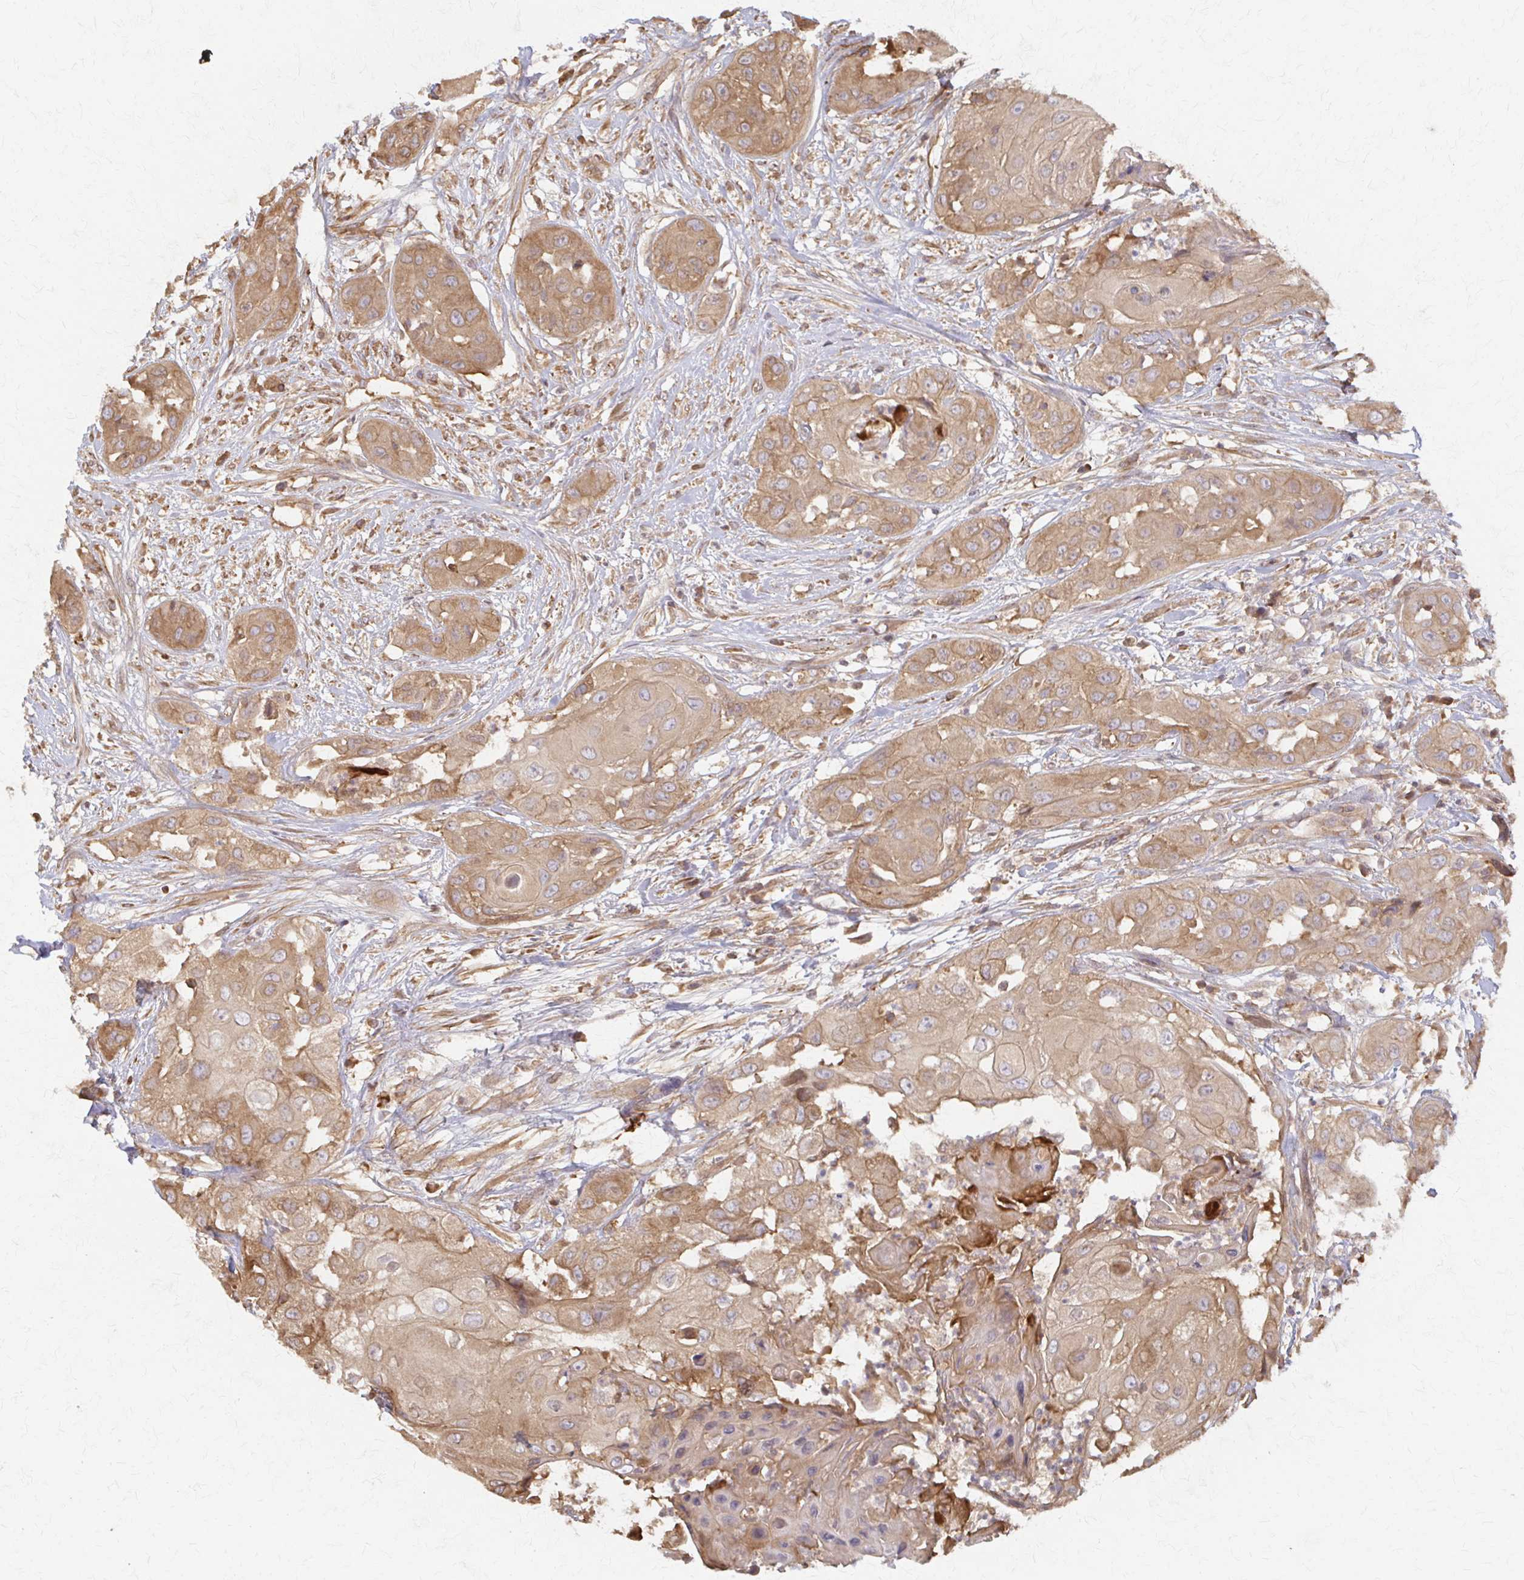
{"staining": {"intensity": "moderate", "quantity": ">75%", "location": "cytoplasmic/membranous"}, "tissue": "head and neck cancer", "cell_type": "Tumor cells", "image_type": "cancer", "snomed": [{"axis": "morphology", "description": "Squamous cell carcinoma, NOS"}, {"axis": "topography", "description": "Head-Neck"}], "caption": "DAB immunohistochemical staining of human head and neck cancer (squamous cell carcinoma) exhibits moderate cytoplasmic/membranous protein expression in about >75% of tumor cells.", "gene": "ARHGAP35", "patient": {"sex": "male", "age": 83}}